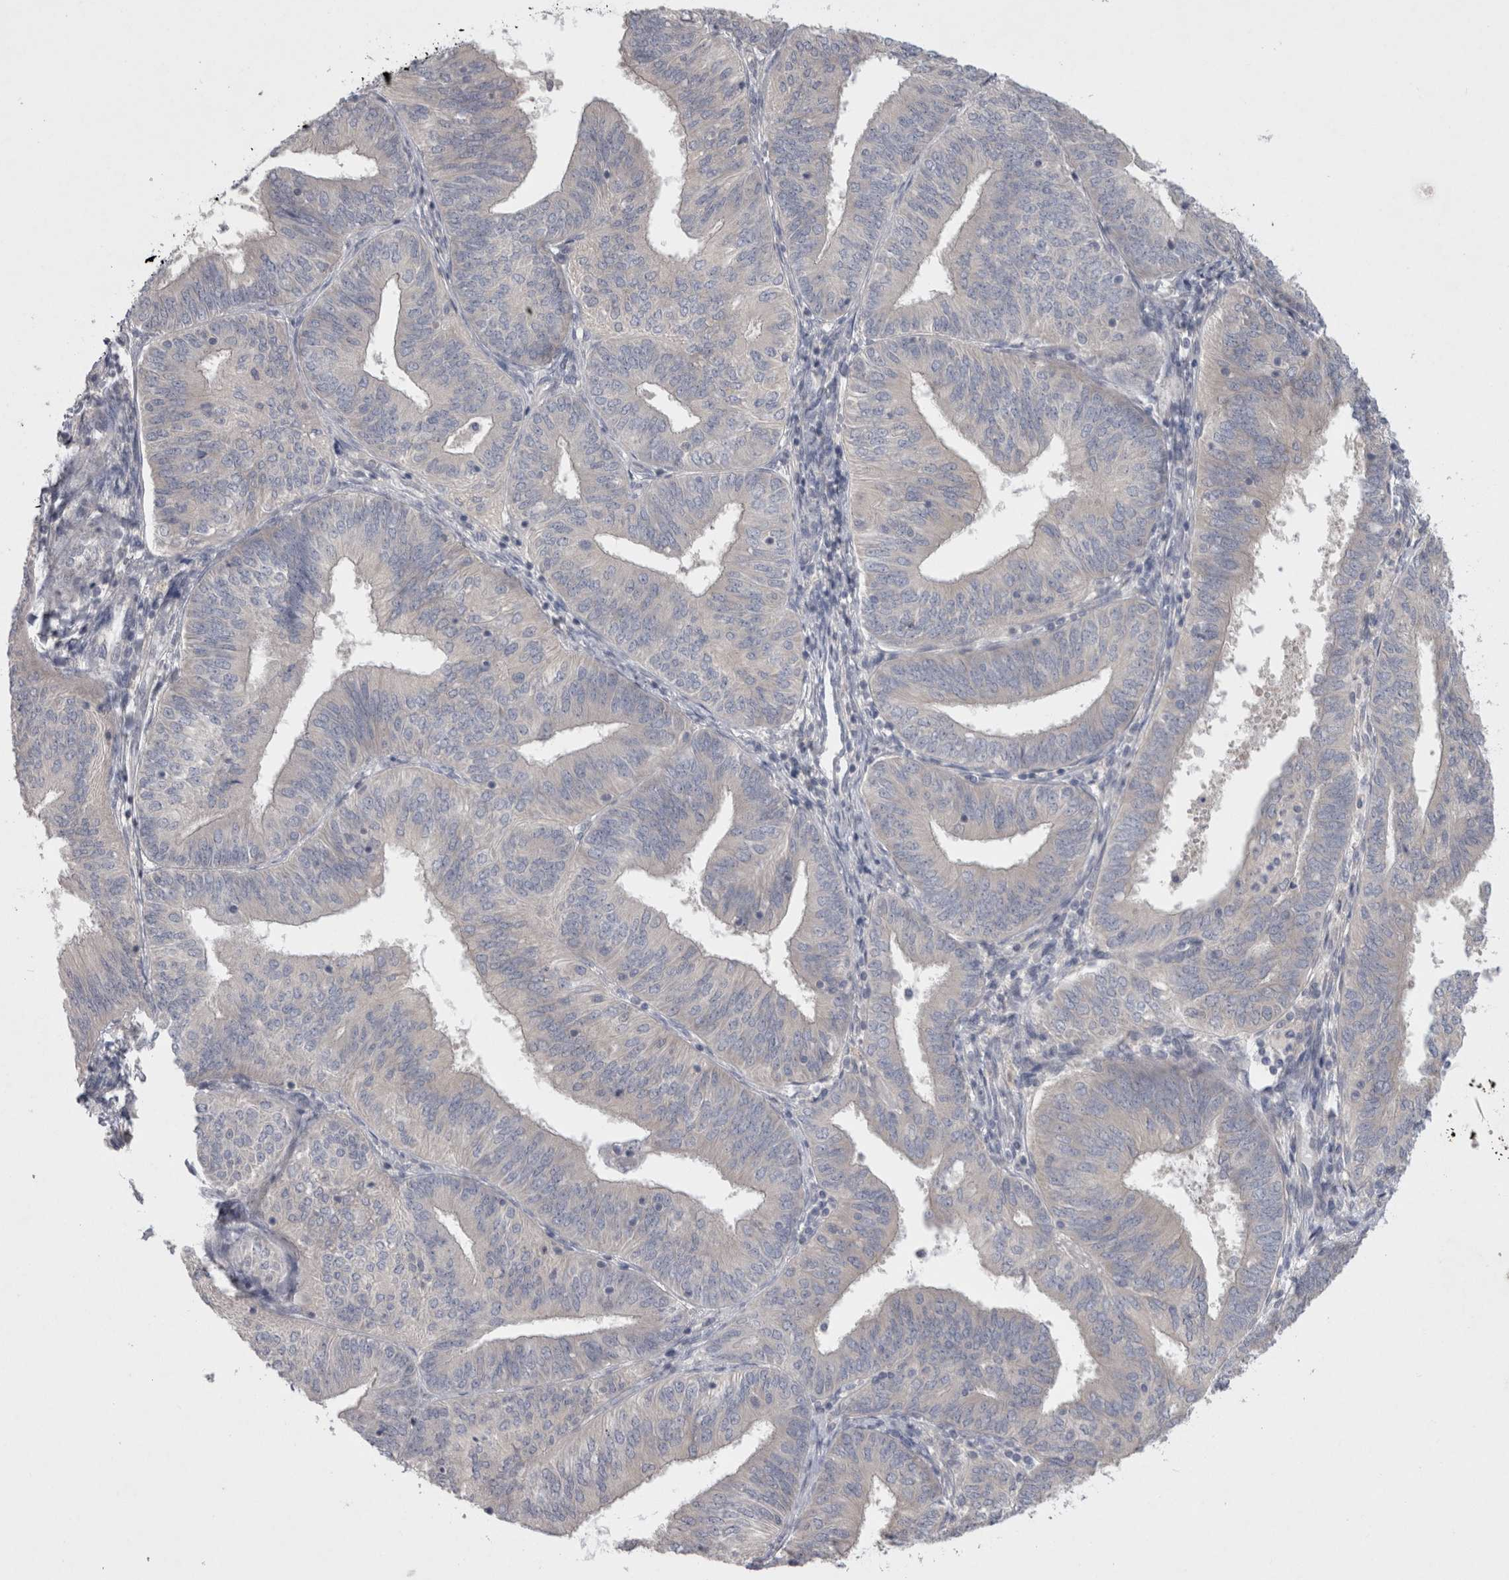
{"staining": {"intensity": "negative", "quantity": "none", "location": "none"}, "tissue": "endometrial cancer", "cell_type": "Tumor cells", "image_type": "cancer", "snomed": [{"axis": "morphology", "description": "Adenocarcinoma, NOS"}, {"axis": "topography", "description": "Endometrium"}], "caption": "Immunohistochemical staining of endometrial cancer reveals no significant expression in tumor cells.", "gene": "LRRC40", "patient": {"sex": "female", "age": 58}}